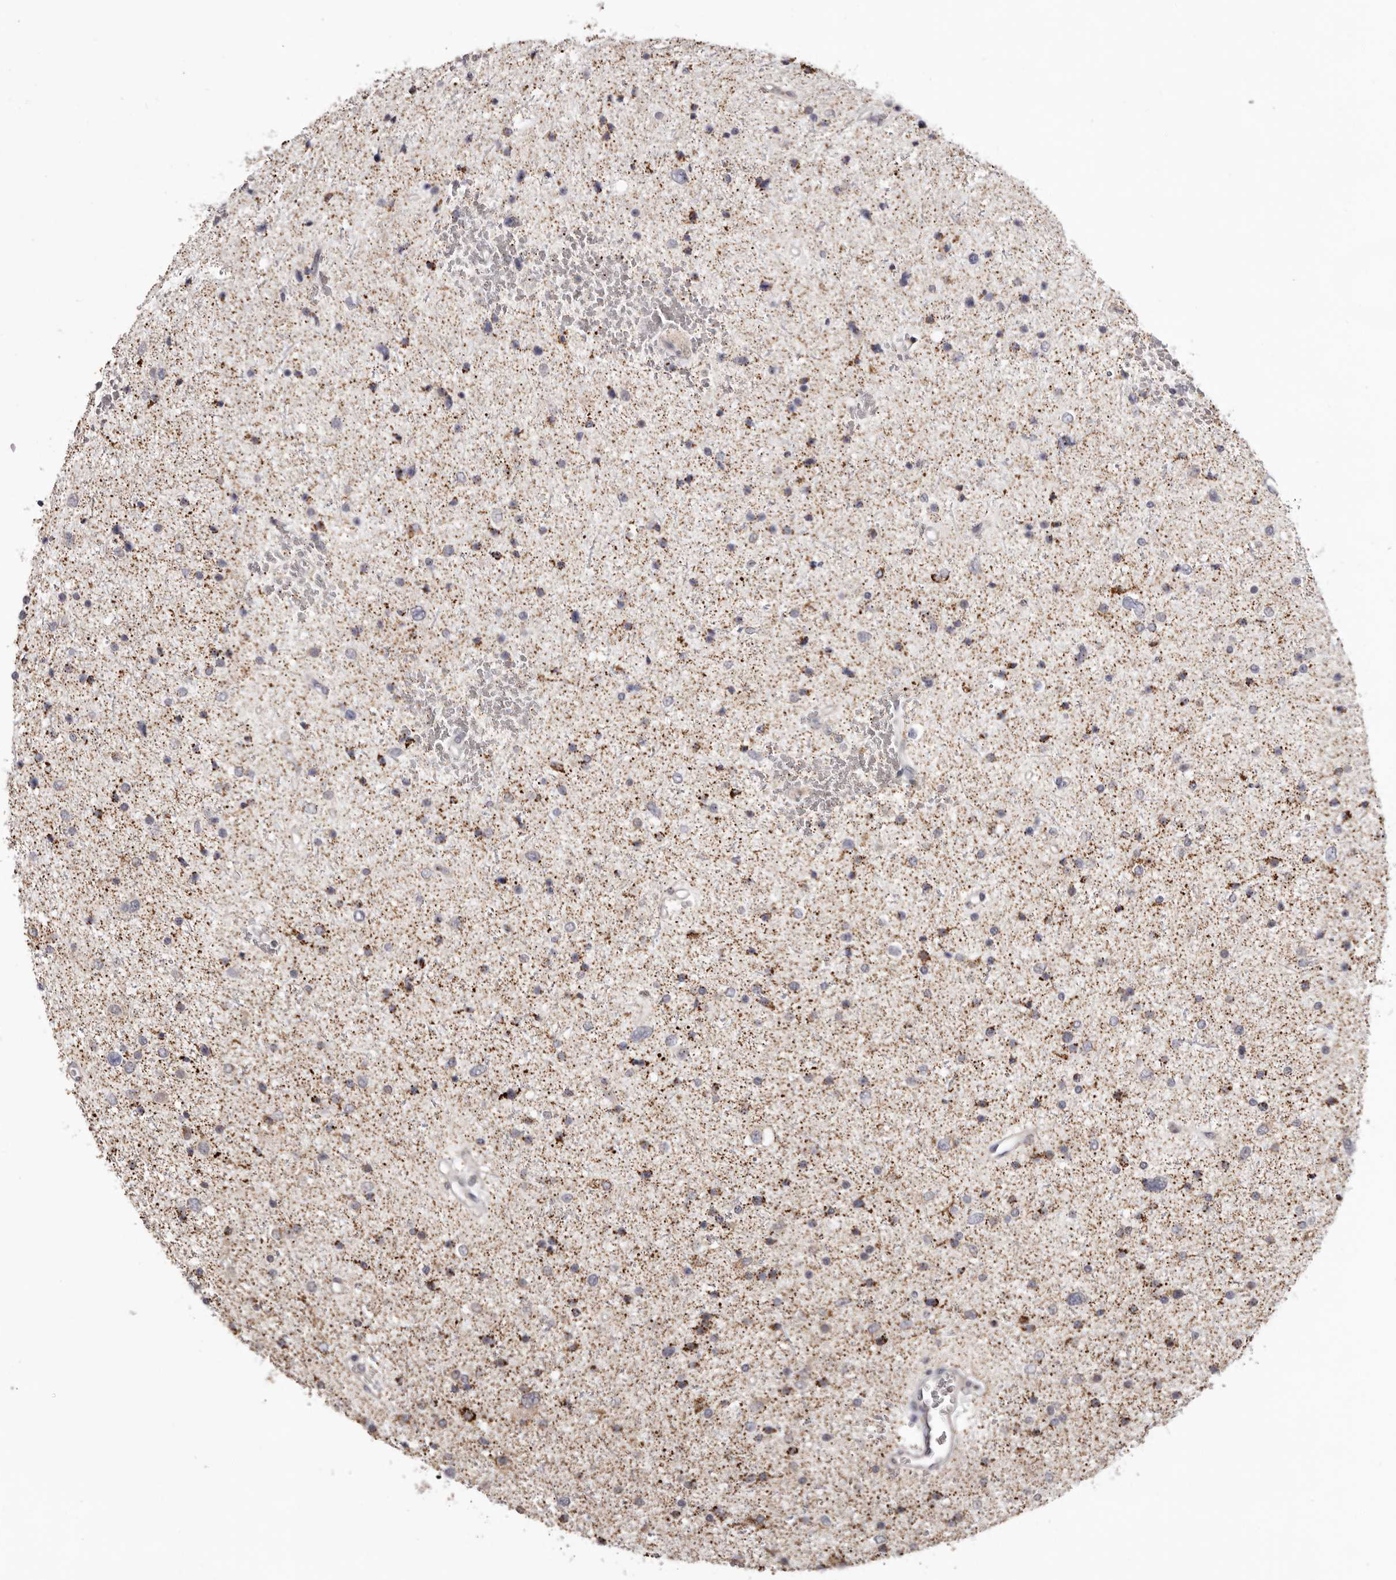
{"staining": {"intensity": "moderate", "quantity": "25%-75%", "location": "cytoplasmic/membranous"}, "tissue": "glioma", "cell_type": "Tumor cells", "image_type": "cancer", "snomed": [{"axis": "morphology", "description": "Glioma, malignant, Low grade"}, {"axis": "topography", "description": "Brain"}], "caption": "IHC of glioma shows medium levels of moderate cytoplasmic/membranous staining in about 25%-75% of tumor cells.", "gene": "PIGX", "patient": {"sex": "female", "age": 37}}